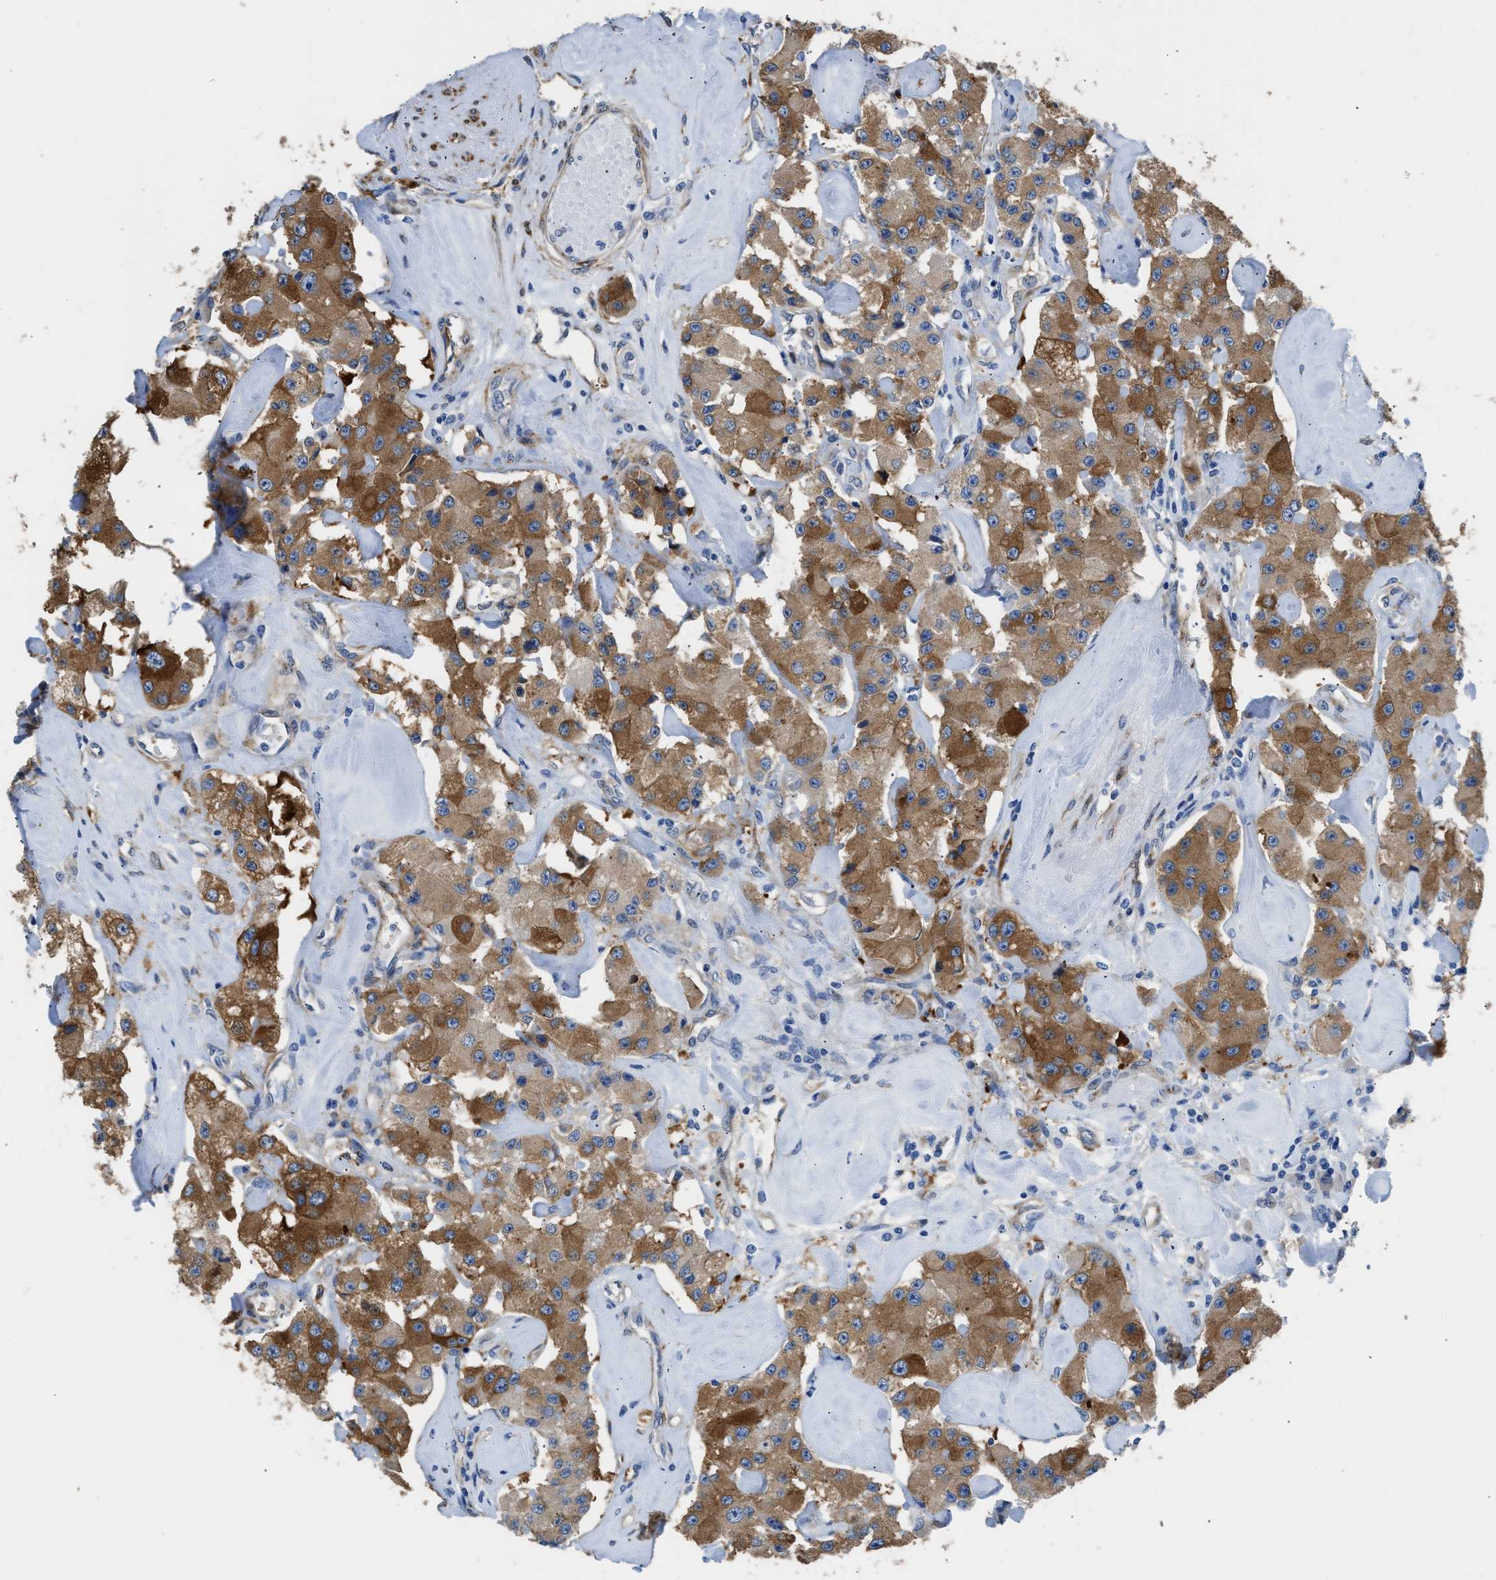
{"staining": {"intensity": "moderate", "quantity": ">75%", "location": "cytoplasmic/membranous"}, "tissue": "carcinoid", "cell_type": "Tumor cells", "image_type": "cancer", "snomed": [{"axis": "morphology", "description": "Carcinoid, malignant, NOS"}, {"axis": "topography", "description": "Pancreas"}], "caption": "Carcinoid stained with a brown dye shows moderate cytoplasmic/membranous positive positivity in approximately >75% of tumor cells.", "gene": "ZSWIM5", "patient": {"sex": "male", "age": 41}}